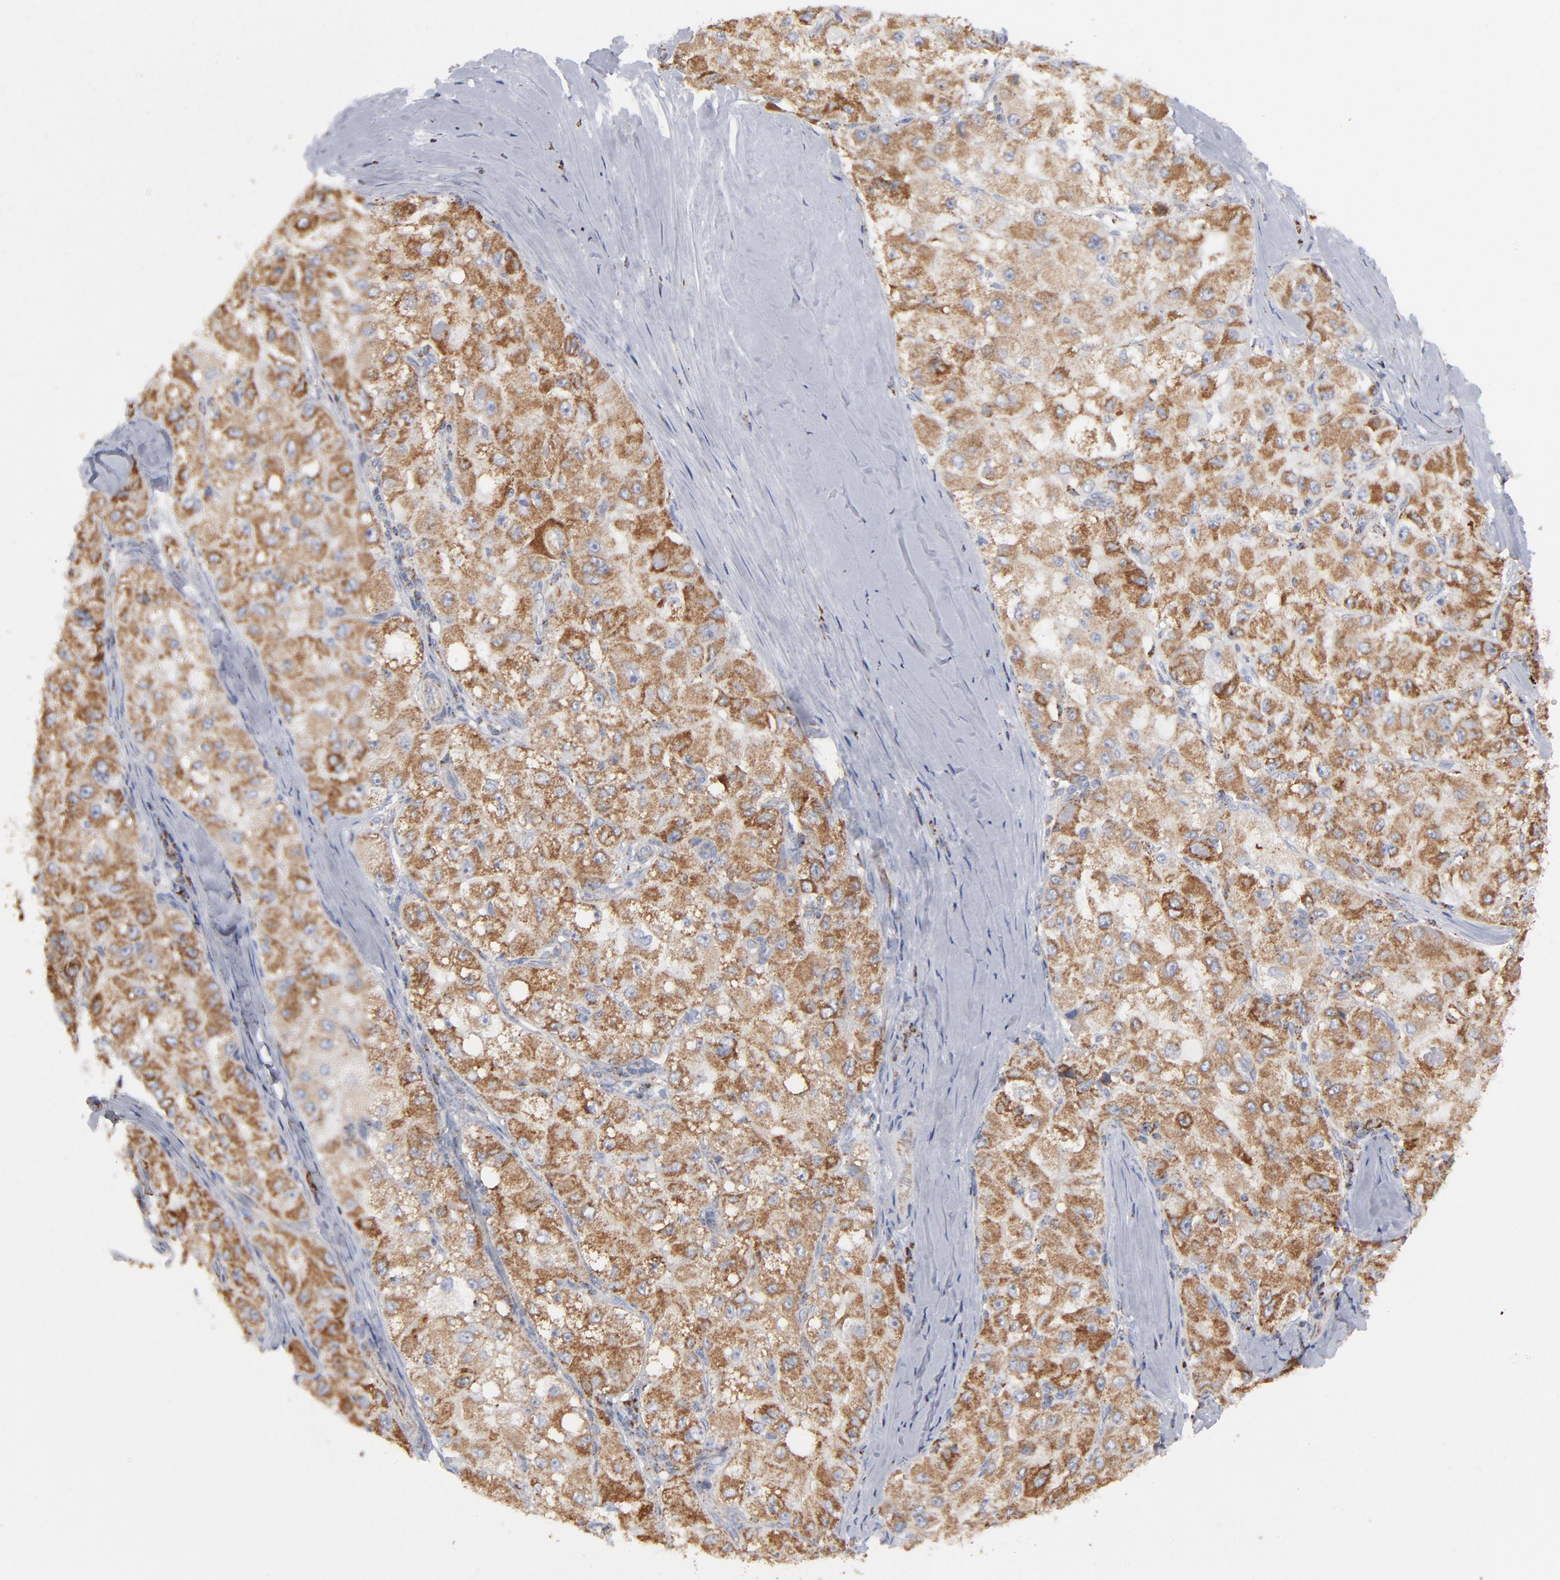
{"staining": {"intensity": "strong", "quantity": ">75%", "location": "cytoplasmic/membranous"}, "tissue": "liver cancer", "cell_type": "Tumor cells", "image_type": "cancer", "snomed": [{"axis": "morphology", "description": "Carcinoma, Hepatocellular, NOS"}, {"axis": "topography", "description": "Liver"}], "caption": "Tumor cells demonstrate high levels of strong cytoplasmic/membranous staining in about >75% of cells in liver cancer. (brown staining indicates protein expression, while blue staining denotes nuclei).", "gene": "ASB3", "patient": {"sex": "male", "age": 80}}